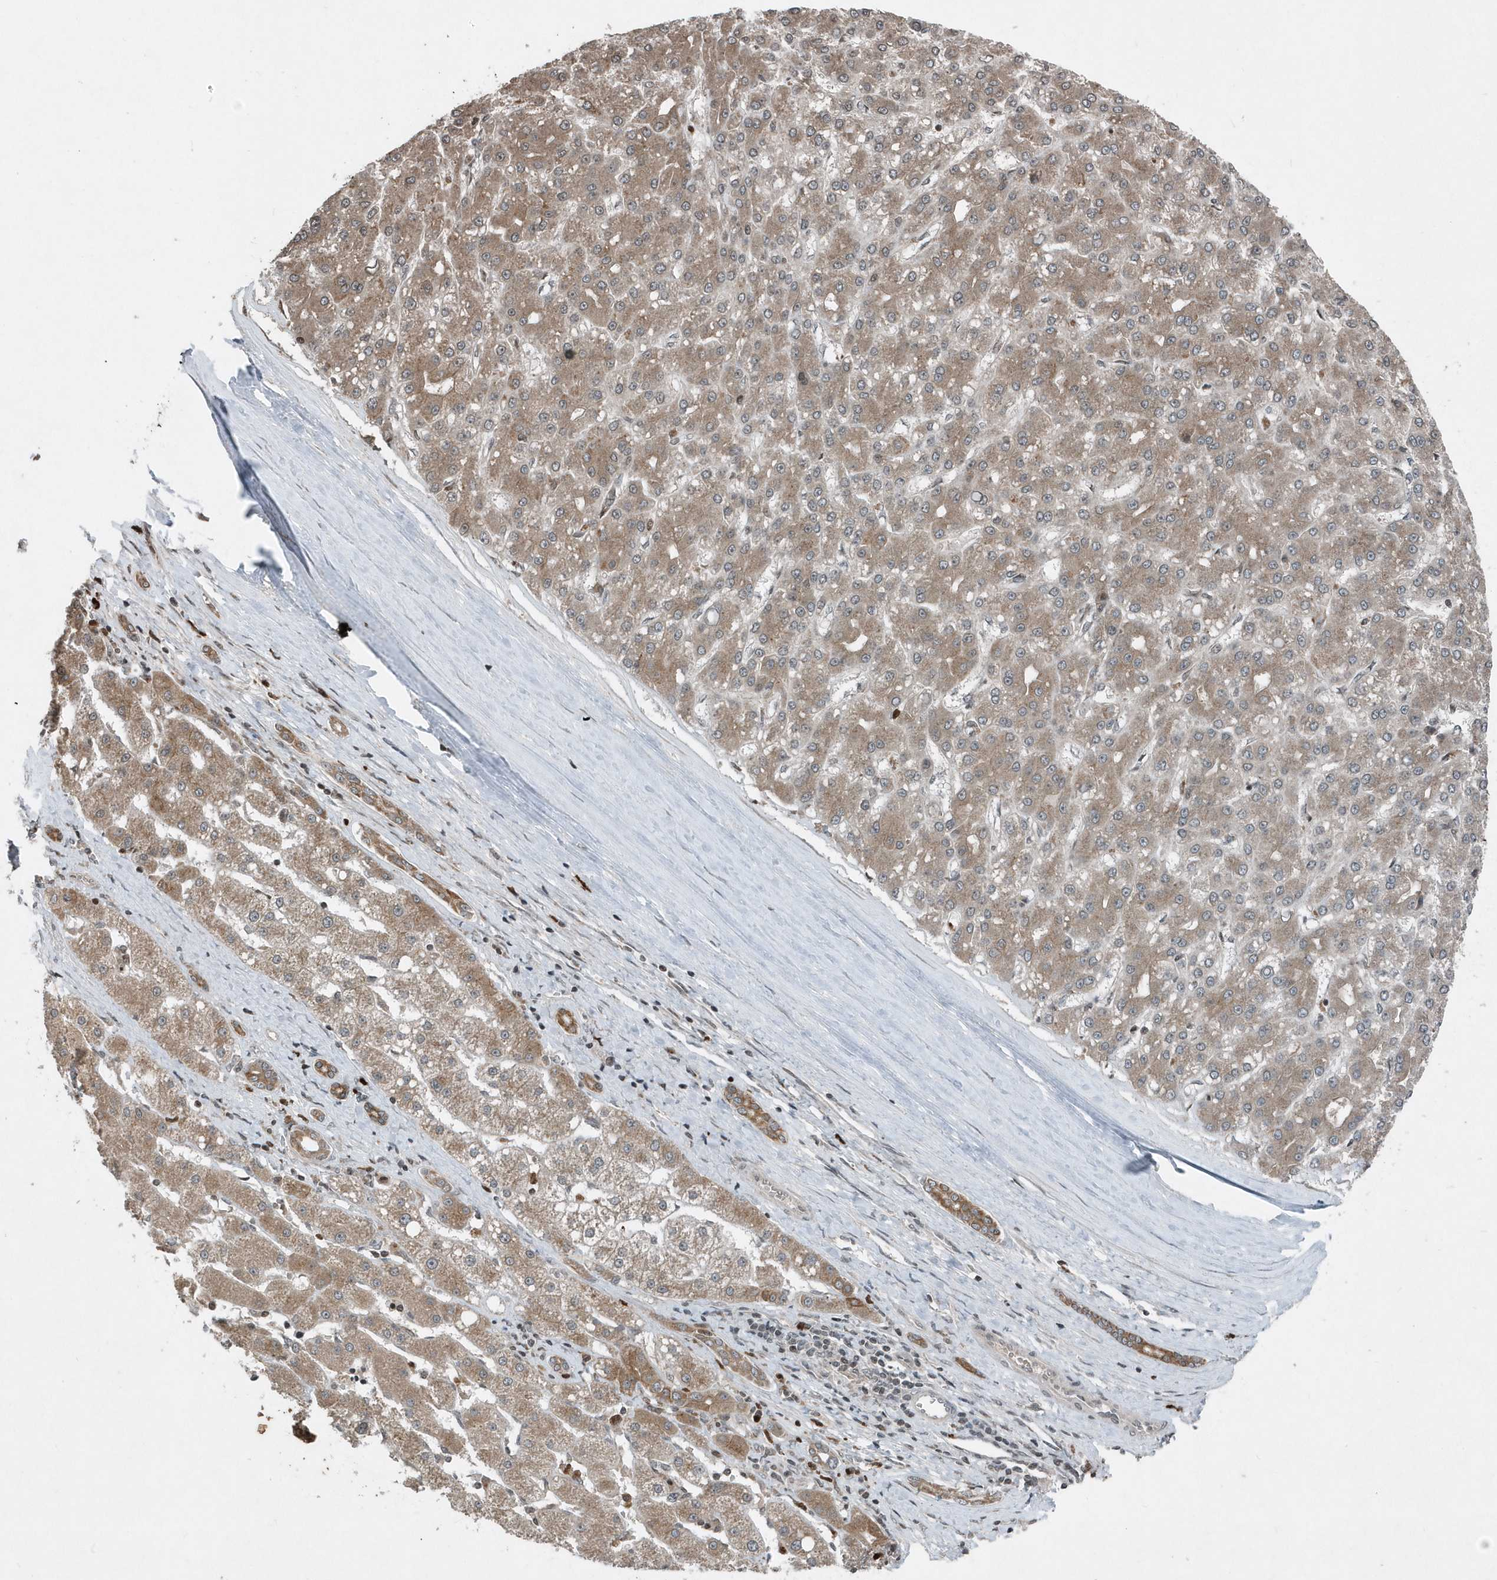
{"staining": {"intensity": "moderate", "quantity": ">75%", "location": "cytoplasmic/membranous"}, "tissue": "liver cancer", "cell_type": "Tumor cells", "image_type": "cancer", "snomed": [{"axis": "morphology", "description": "Carcinoma, Hepatocellular, NOS"}, {"axis": "topography", "description": "Liver"}], "caption": "Tumor cells demonstrate medium levels of moderate cytoplasmic/membranous positivity in about >75% of cells in hepatocellular carcinoma (liver).", "gene": "EIF2B1", "patient": {"sex": "male", "age": 67}}